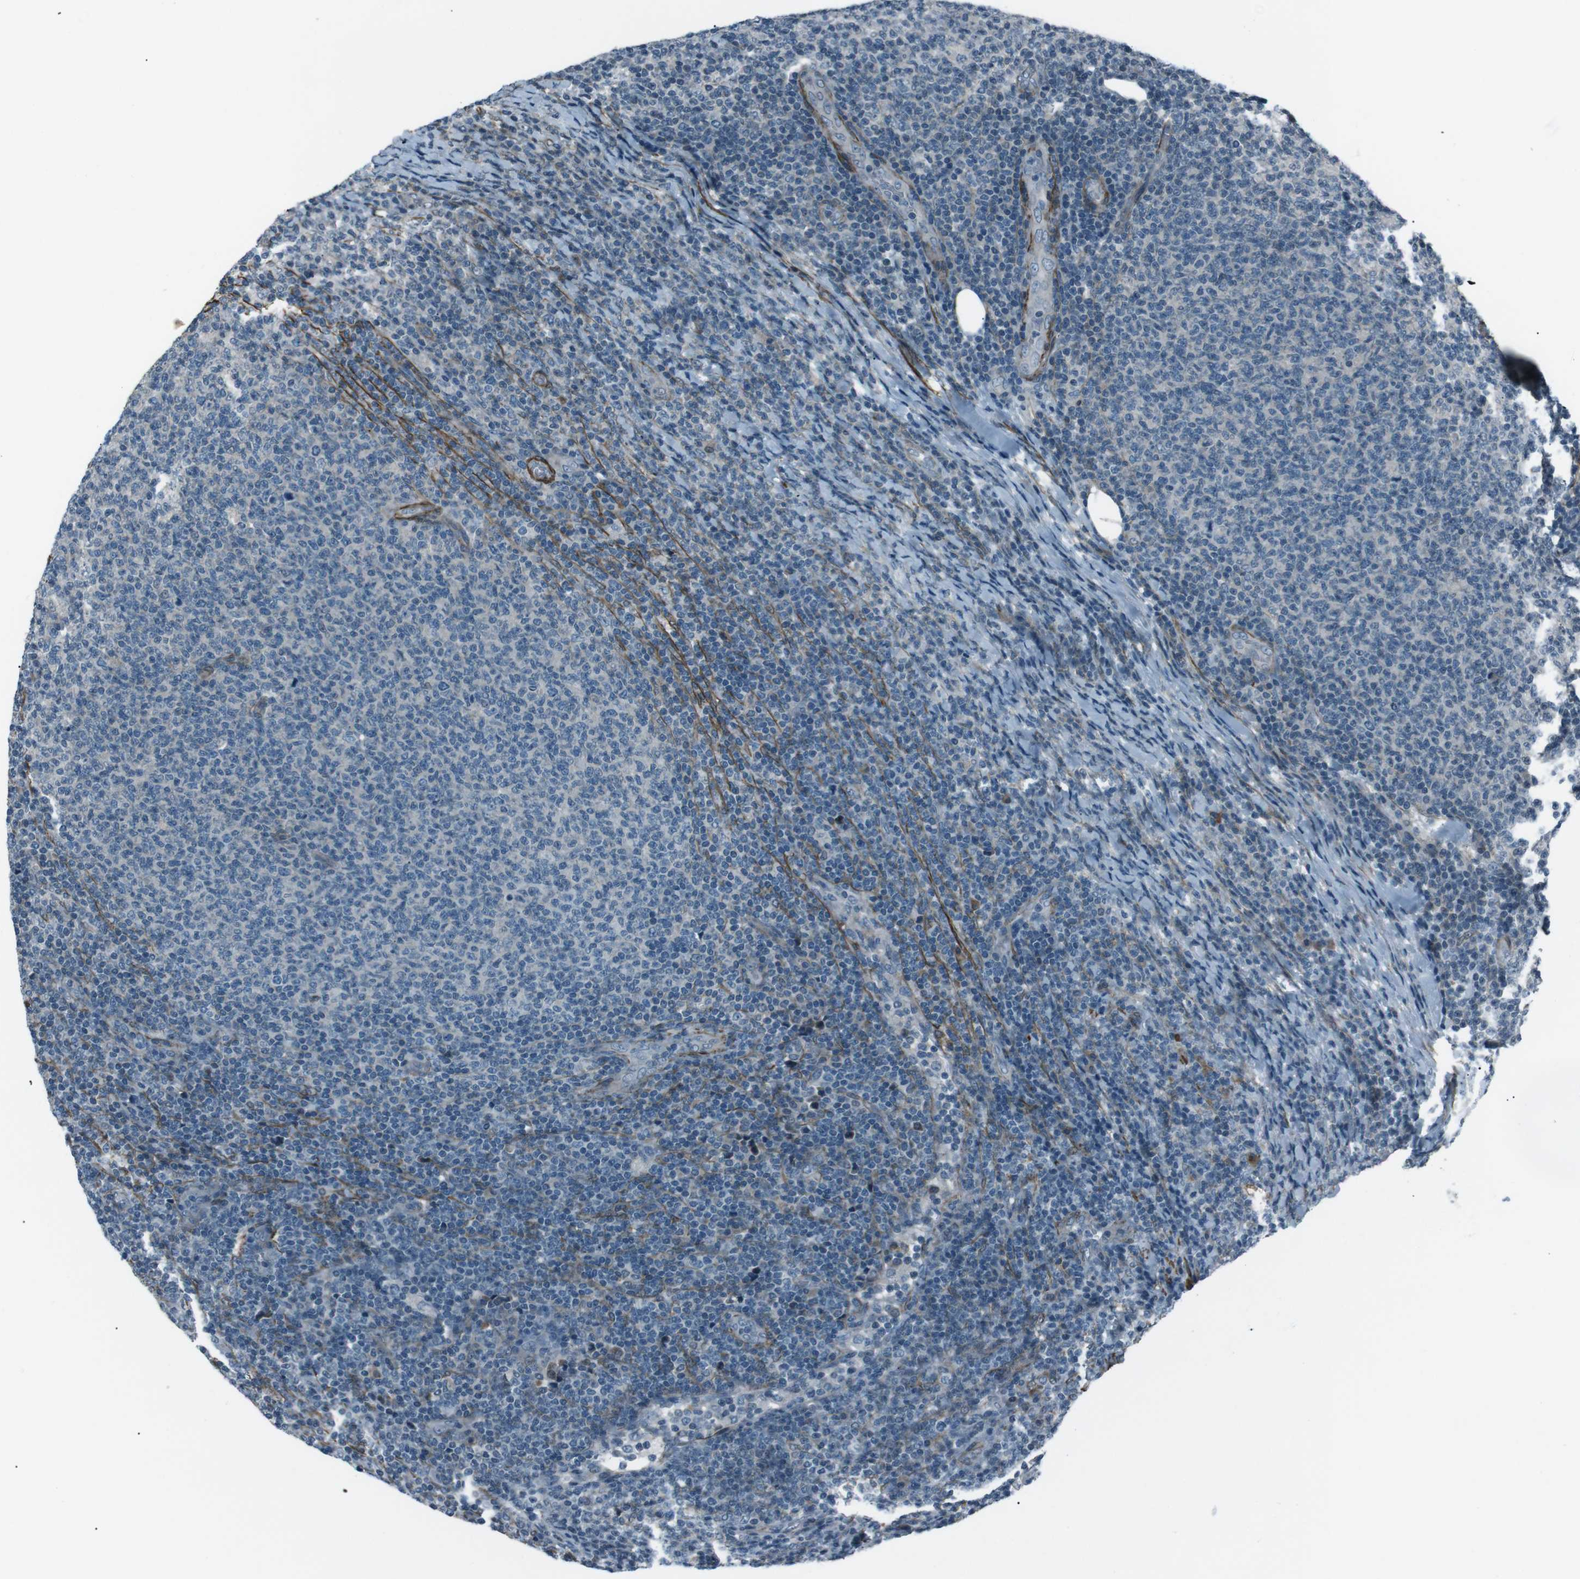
{"staining": {"intensity": "negative", "quantity": "none", "location": "none"}, "tissue": "lymphoma", "cell_type": "Tumor cells", "image_type": "cancer", "snomed": [{"axis": "morphology", "description": "Malignant lymphoma, non-Hodgkin's type, Low grade"}, {"axis": "topography", "description": "Lymph node"}], "caption": "This is an immunohistochemistry (IHC) histopathology image of human lymphoma. There is no staining in tumor cells.", "gene": "PDLIM5", "patient": {"sex": "male", "age": 66}}